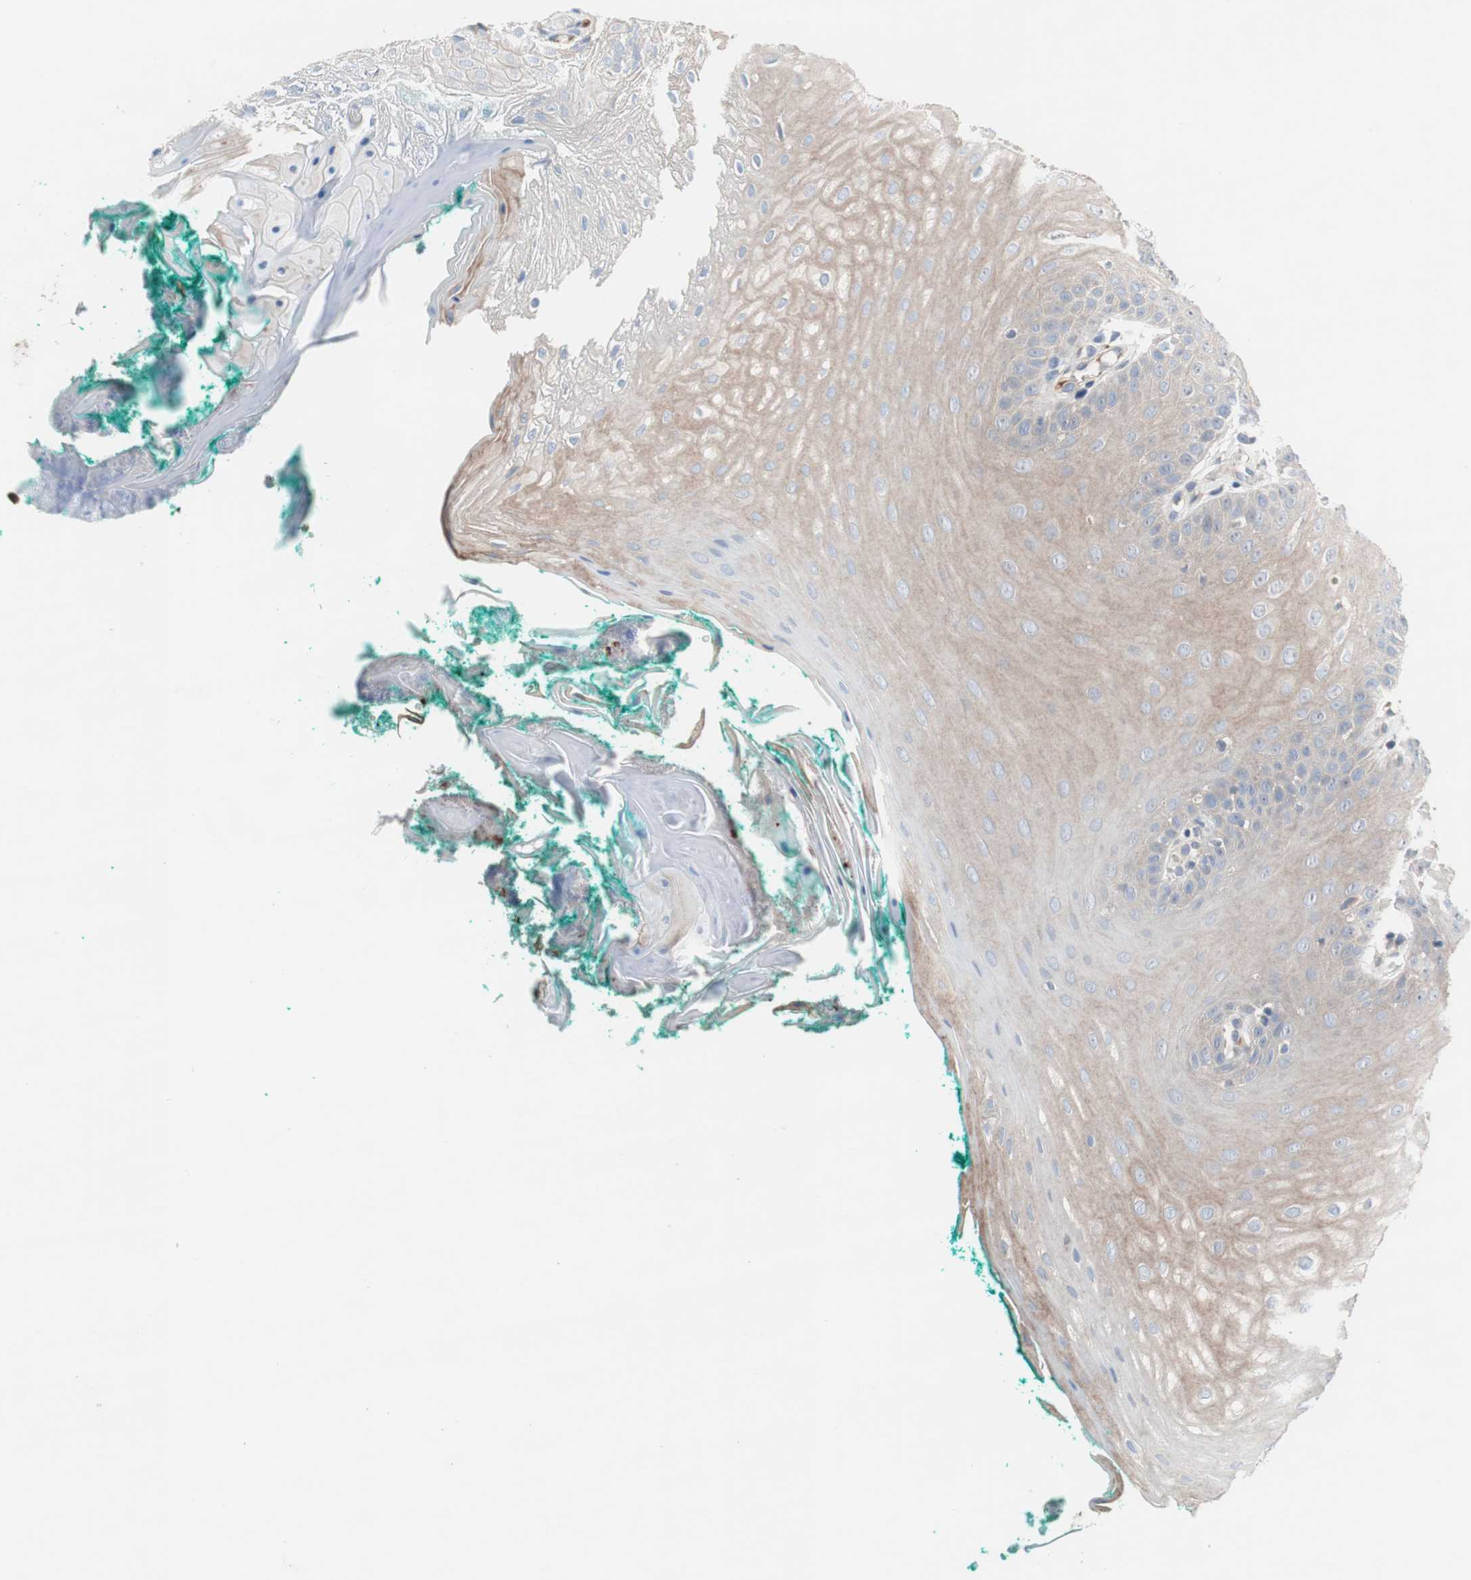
{"staining": {"intensity": "weak", "quantity": ">75%", "location": "cytoplasmic/membranous"}, "tissue": "oral mucosa", "cell_type": "Squamous epithelial cells", "image_type": "normal", "snomed": [{"axis": "morphology", "description": "Normal tissue, NOS"}, {"axis": "topography", "description": "Skeletal muscle"}, {"axis": "topography", "description": "Oral tissue"}], "caption": "Immunohistochemistry (IHC) micrograph of unremarkable oral mucosa: oral mucosa stained using immunohistochemistry (IHC) shows low levels of weak protein expression localized specifically in the cytoplasmic/membranous of squamous epithelial cells, appearing as a cytoplasmic/membranous brown color.", "gene": "KANSL1", "patient": {"sex": "male", "age": 58}}